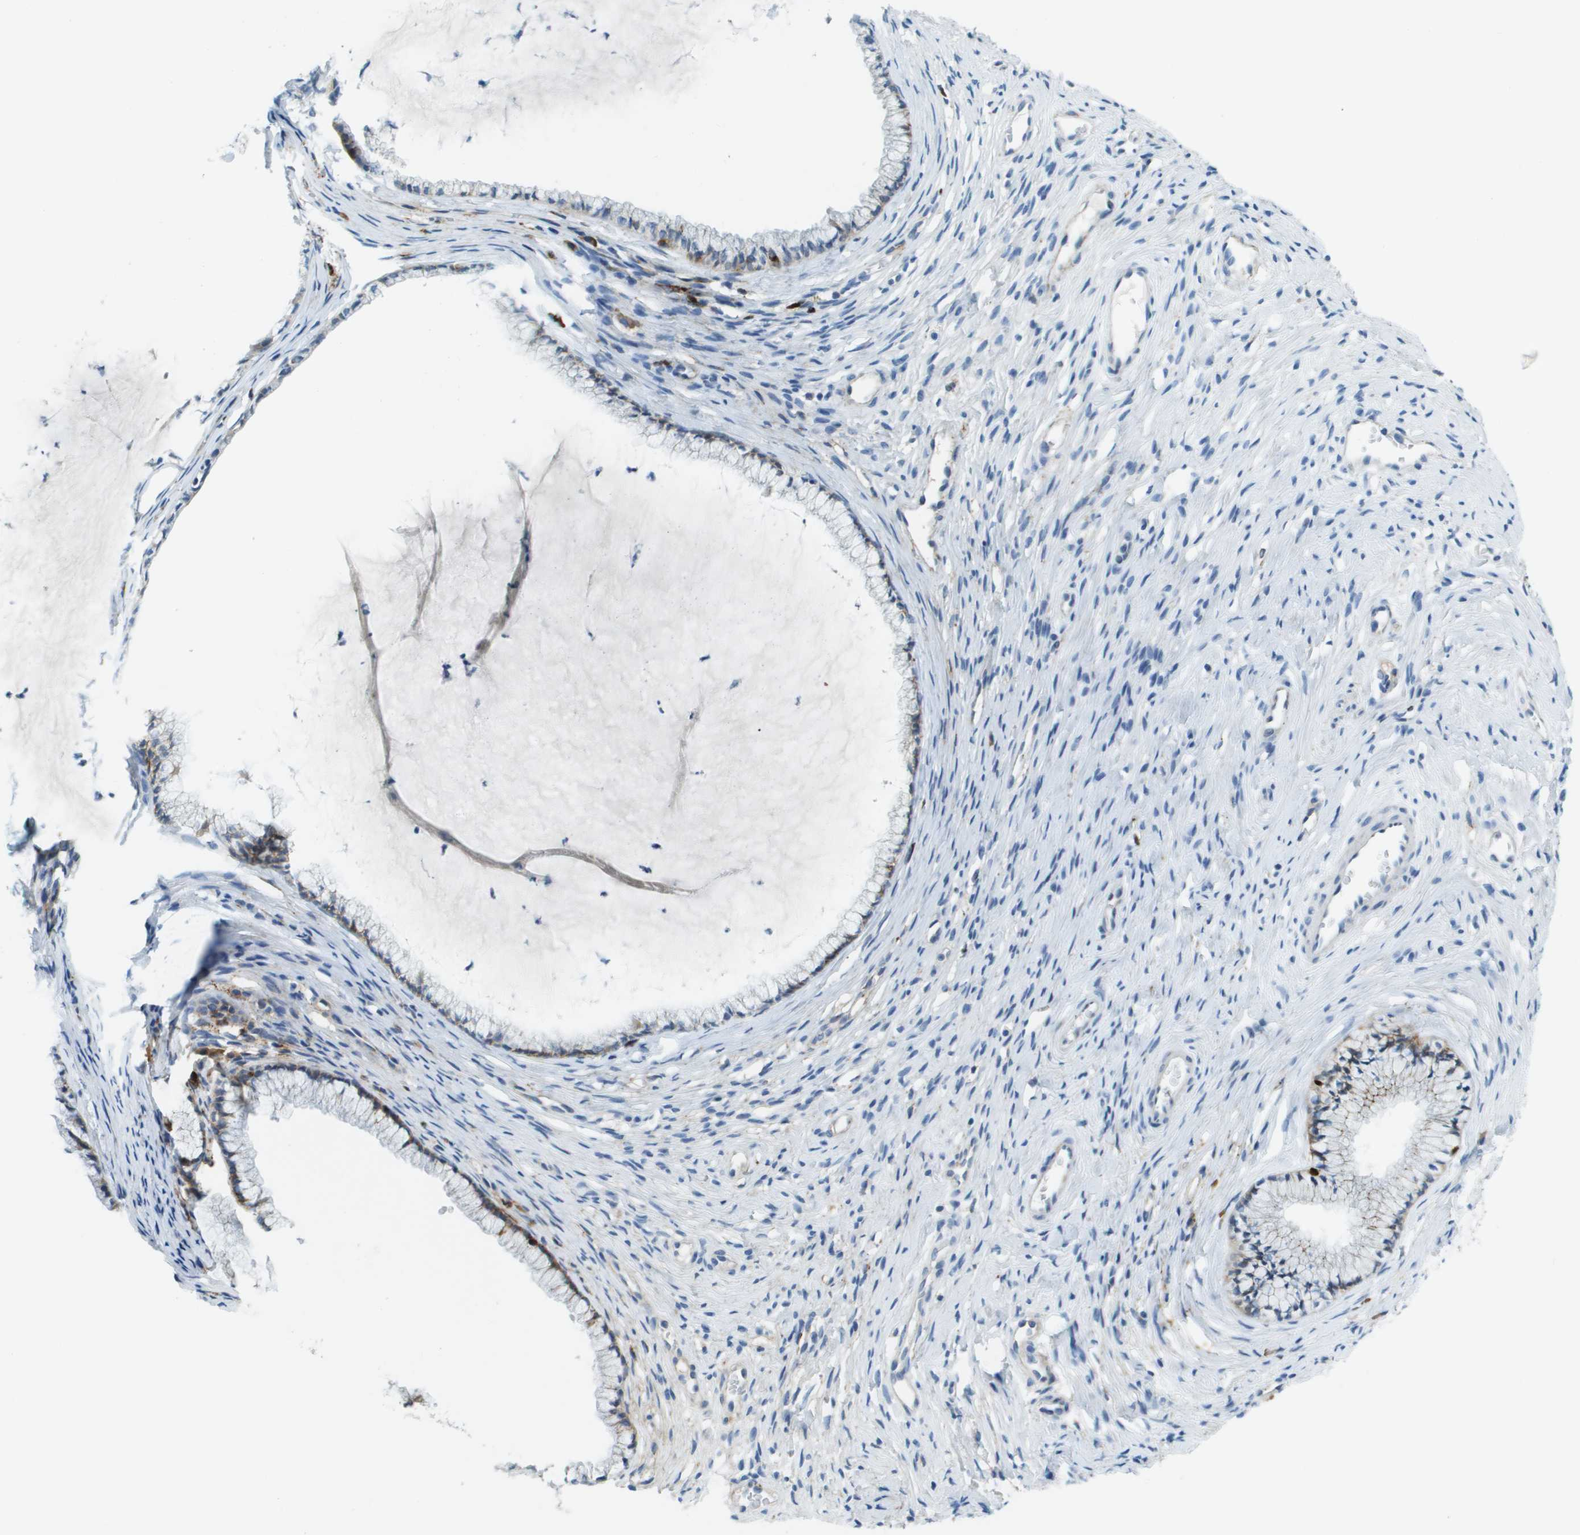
{"staining": {"intensity": "moderate", "quantity": "<25%", "location": "cytoplasmic/membranous"}, "tissue": "cervix", "cell_type": "Glandular cells", "image_type": "normal", "snomed": [{"axis": "morphology", "description": "Normal tissue, NOS"}, {"axis": "topography", "description": "Cervix"}], "caption": "High-power microscopy captured an immunohistochemistry image of normal cervix, revealing moderate cytoplasmic/membranous expression in about <25% of glandular cells.", "gene": "SDC1", "patient": {"sex": "female", "age": 77}}